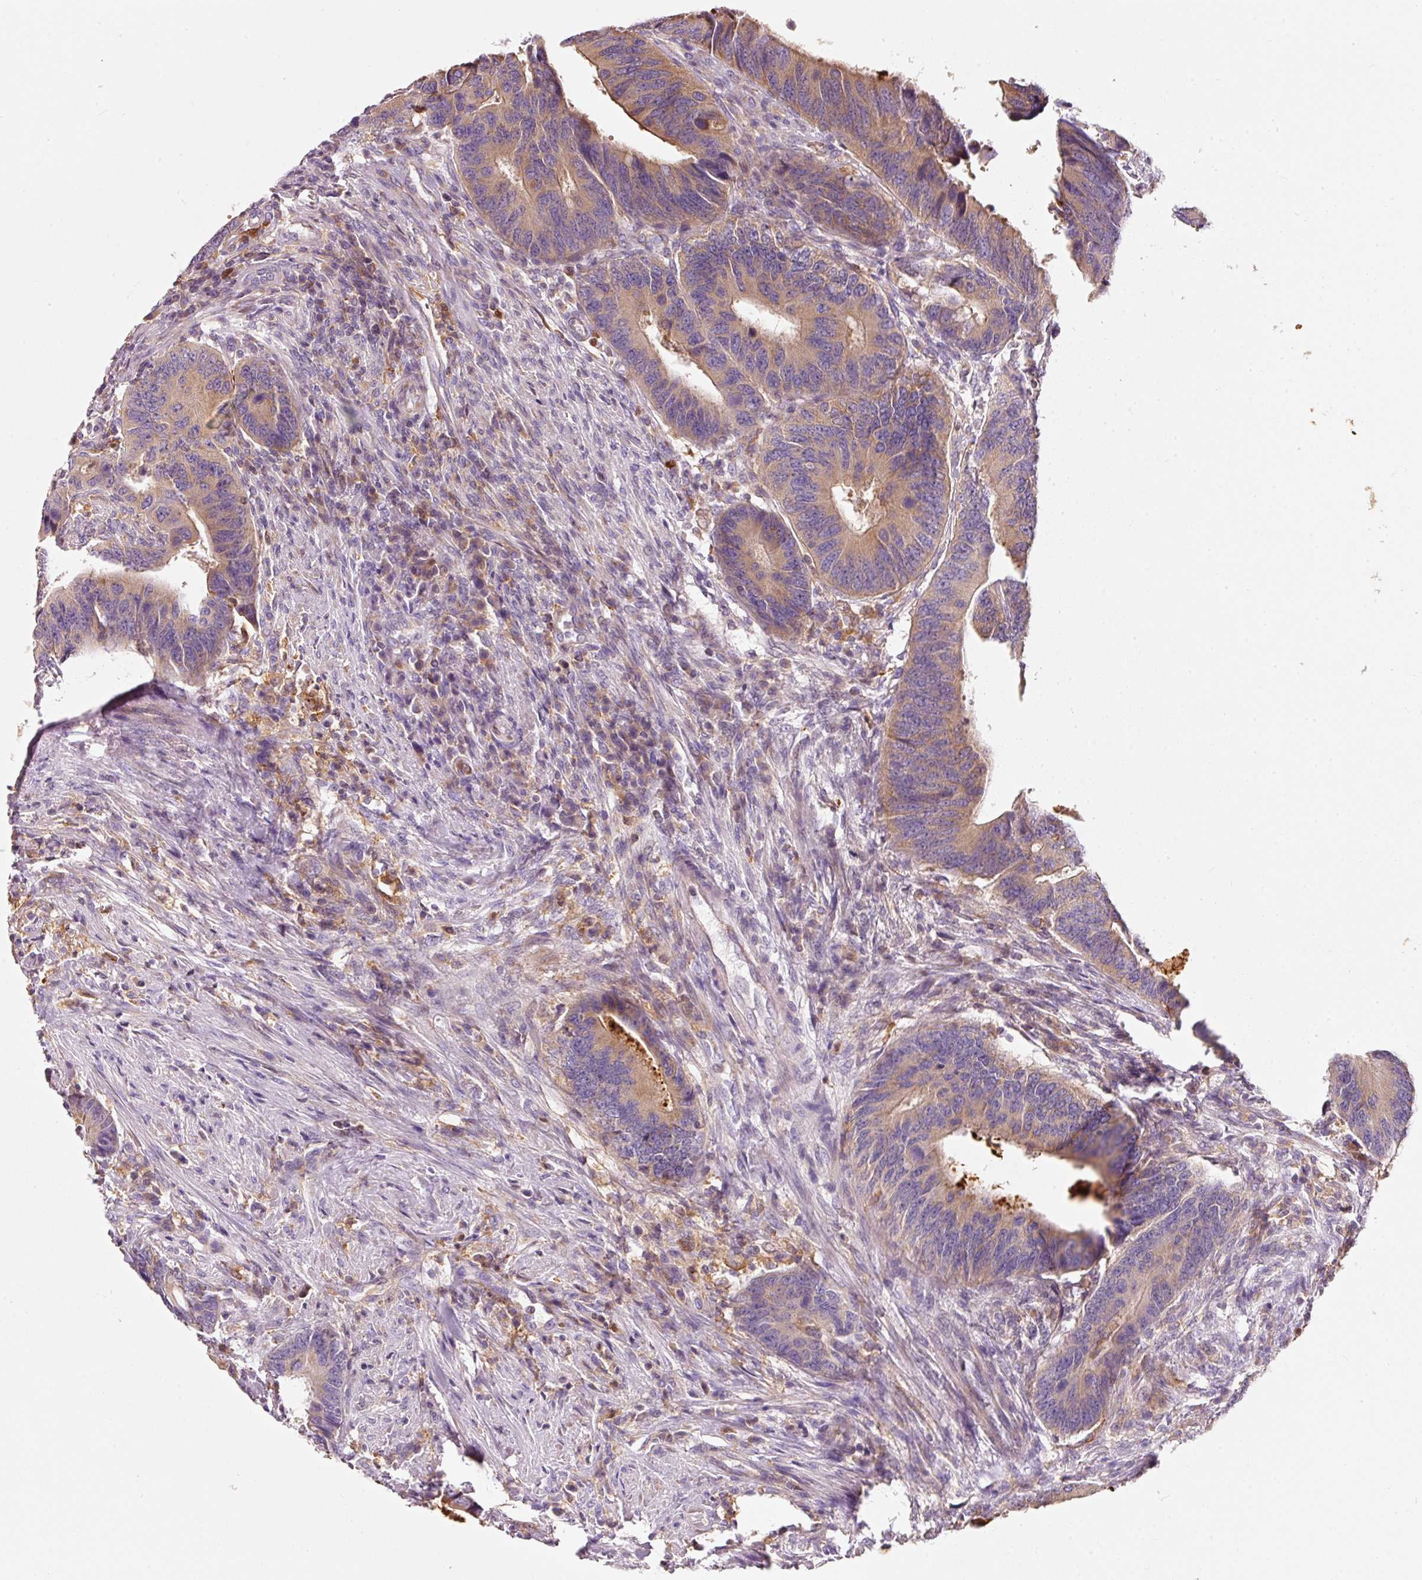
{"staining": {"intensity": "moderate", "quantity": "25%-75%", "location": "cytoplasmic/membranous"}, "tissue": "colorectal cancer", "cell_type": "Tumor cells", "image_type": "cancer", "snomed": [{"axis": "morphology", "description": "Adenocarcinoma, NOS"}, {"axis": "topography", "description": "Colon"}], "caption": "Immunohistochemistry photomicrograph of neoplastic tissue: human colorectal adenocarcinoma stained using immunohistochemistry displays medium levels of moderate protein expression localized specifically in the cytoplasmic/membranous of tumor cells, appearing as a cytoplasmic/membranous brown color.", "gene": "IQGAP2", "patient": {"sex": "male", "age": 87}}